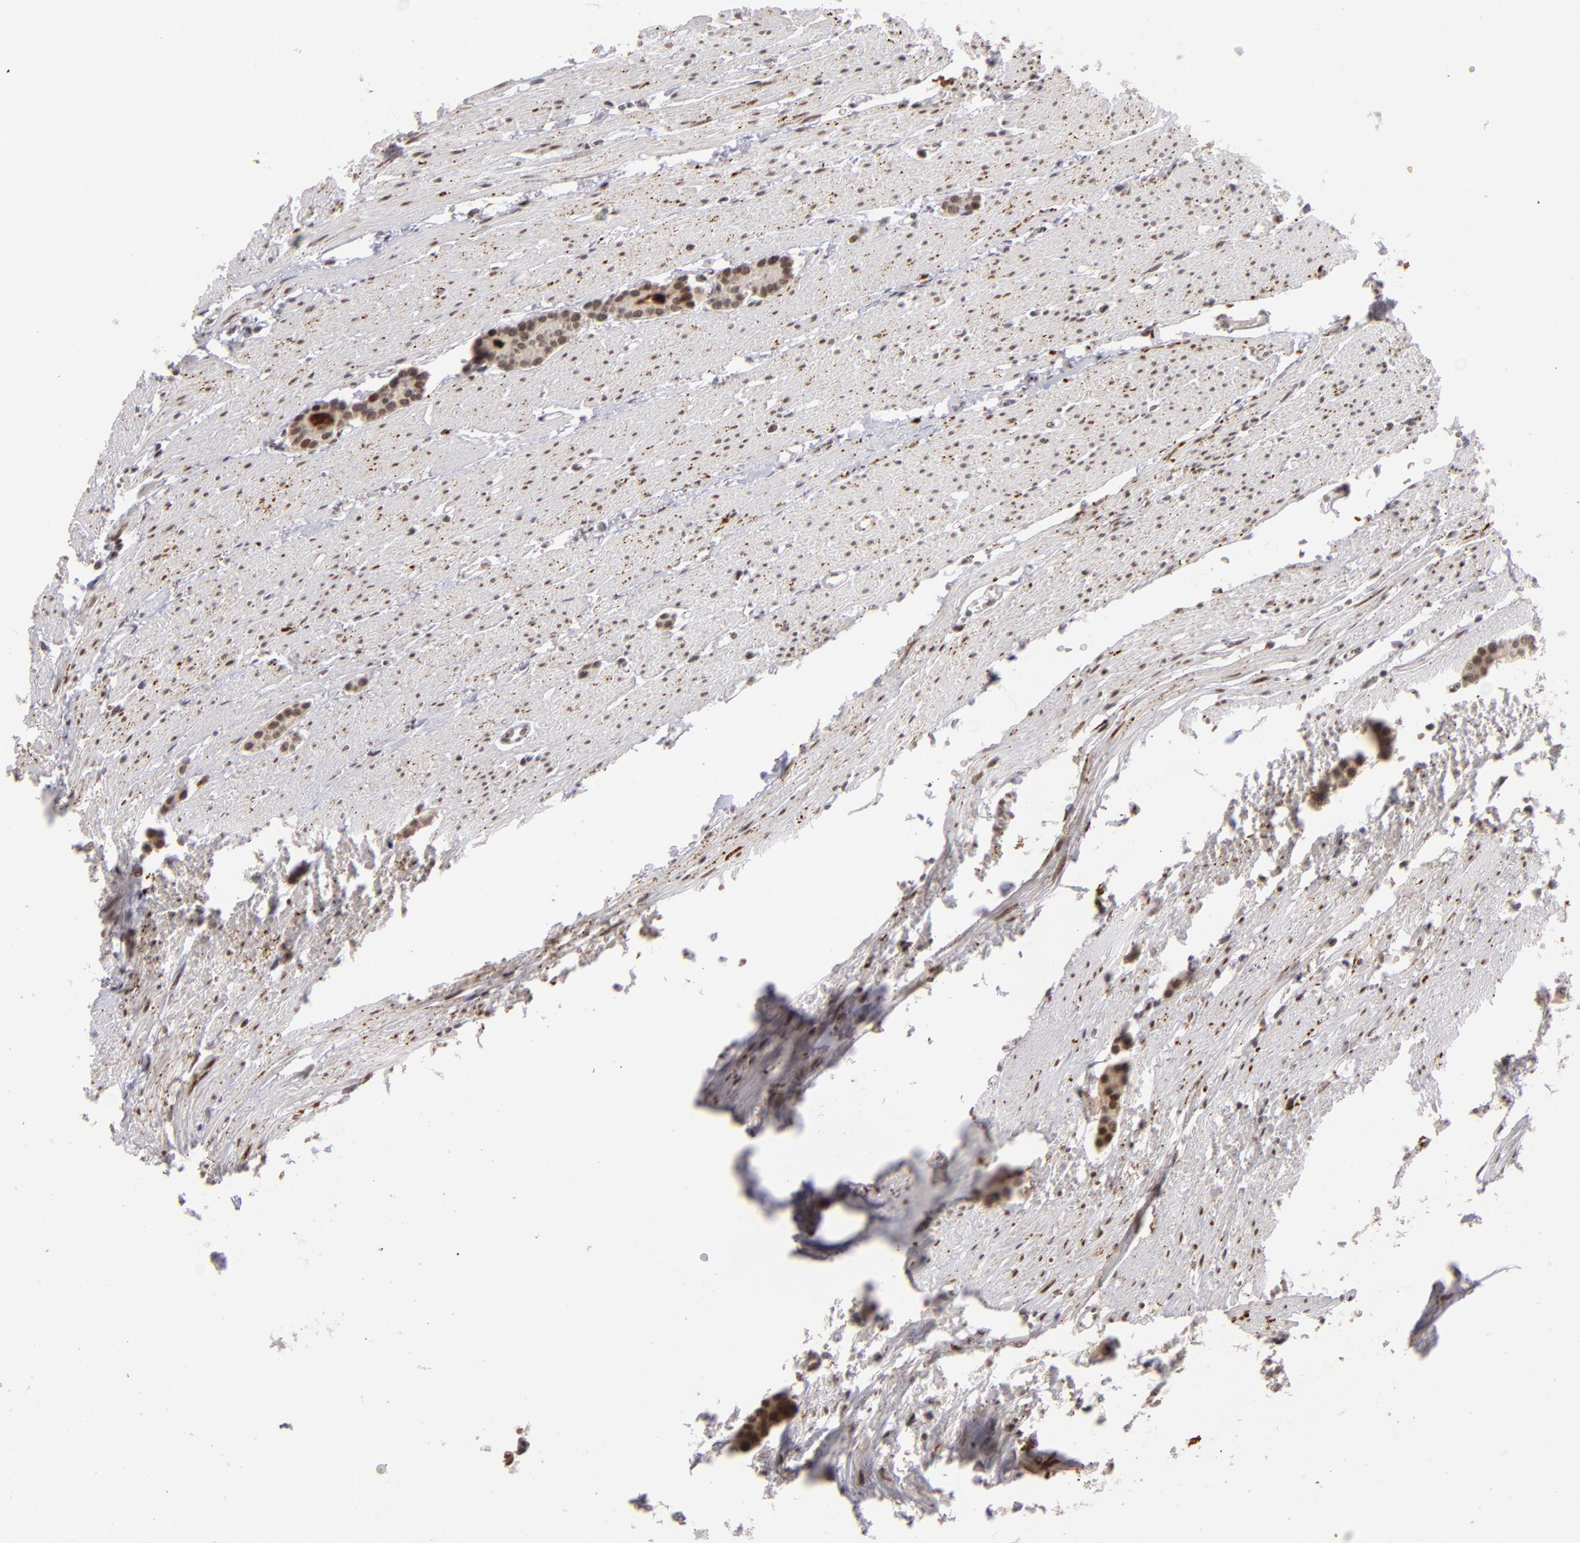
{"staining": {"intensity": "moderate", "quantity": ">75%", "location": "nuclear"}, "tissue": "carcinoid", "cell_type": "Tumor cells", "image_type": "cancer", "snomed": [{"axis": "morphology", "description": "Carcinoid, malignant, NOS"}, {"axis": "topography", "description": "Small intestine"}], "caption": "Protein staining demonstrates moderate nuclear positivity in about >75% of tumor cells in carcinoid.", "gene": "RXRG", "patient": {"sex": "male", "age": 60}}